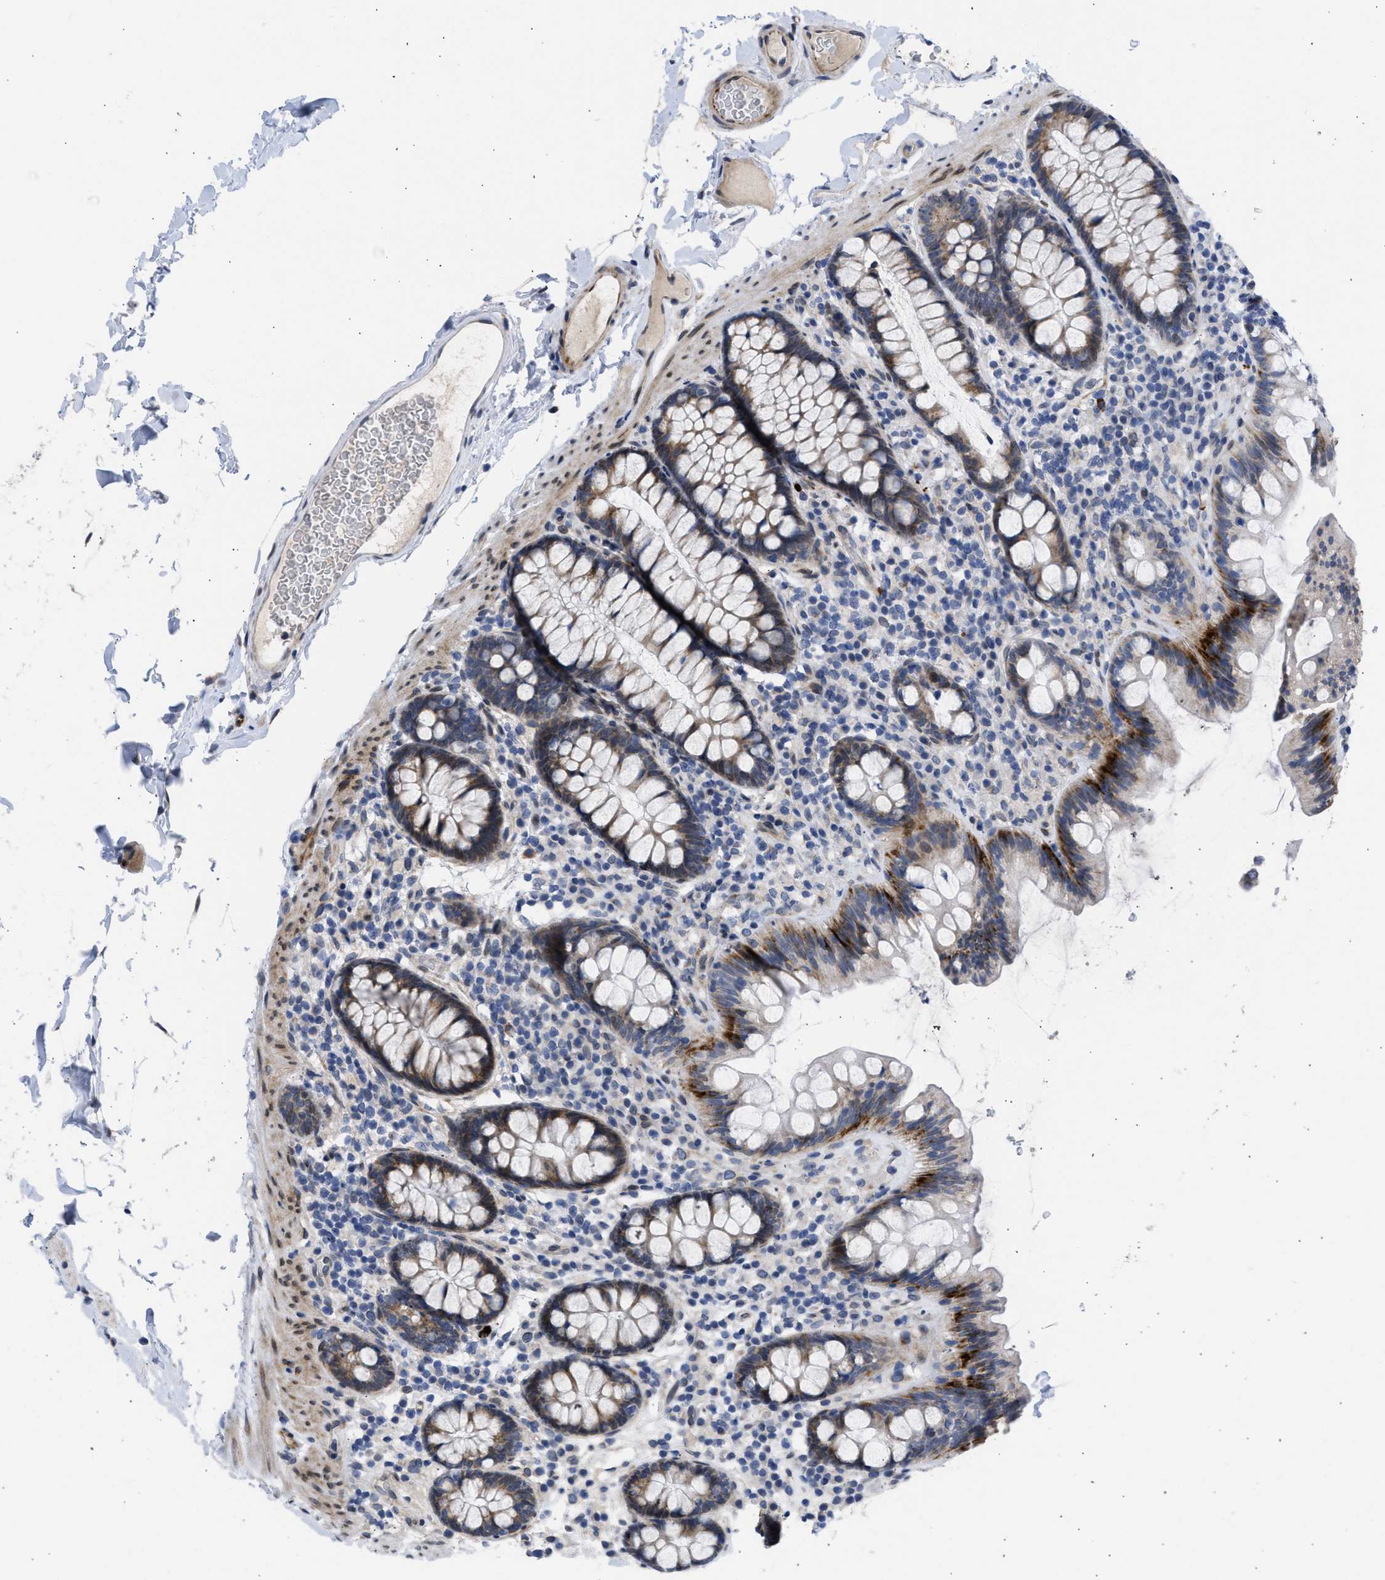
{"staining": {"intensity": "weak", "quantity": ">75%", "location": "cytoplasmic/membranous"}, "tissue": "colon", "cell_type": "Endothelial cells", "image_type": "normal", "snomed": [{"axis": "morphology", "description": "Normal tissue, NOS"}, {"axis": "topography", "description": "Colon"}], "caption": "This is a photomicrograph of immunohistochemistry (IHC) staining of unremarkable colon, which shows weak expression in the cytoplasmic/membranous of endothelial cells.", "gene": "NUP35", "patient": {"sex": "female", "age": 80}}